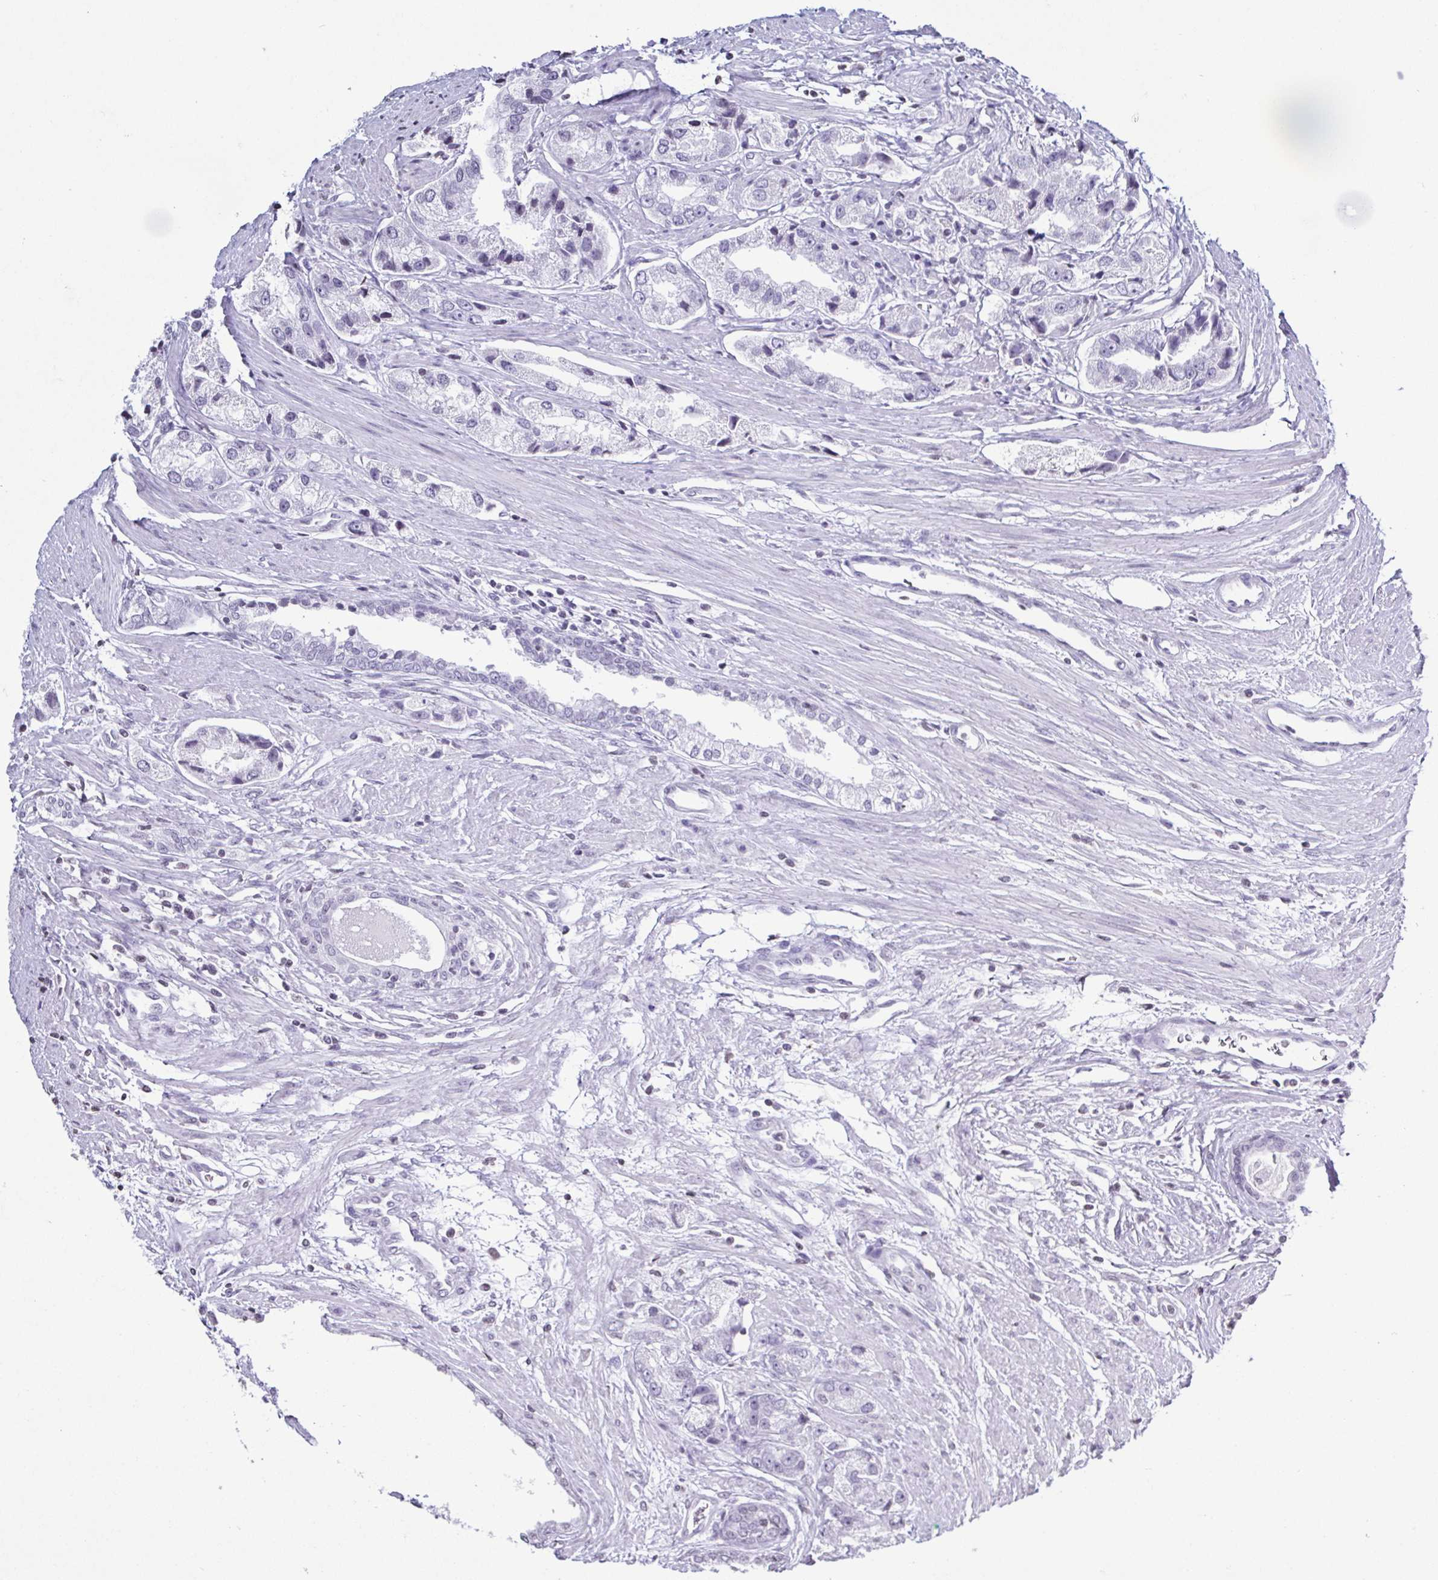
{"staining": {"intensity": "negative", "quantity": "none", "location": "none"}, "tissue": "prostate cancer", "cell_type": "Tumor cells", "image_type": "cancer", "snomed": [{"axis": "morphology", "description": "Adenocarcinoma, Low grade"}, {"axis": "topography", "description": "Prostate"}], "caption": "High magnification brightfield microscopy of prostate cancer stained with DAB (brown) and counterstained with hematoxylin (blue): tumor cells show no significant staining.", "gene": "VCY1B", "patient": {"sex": "male", "age": 69}}